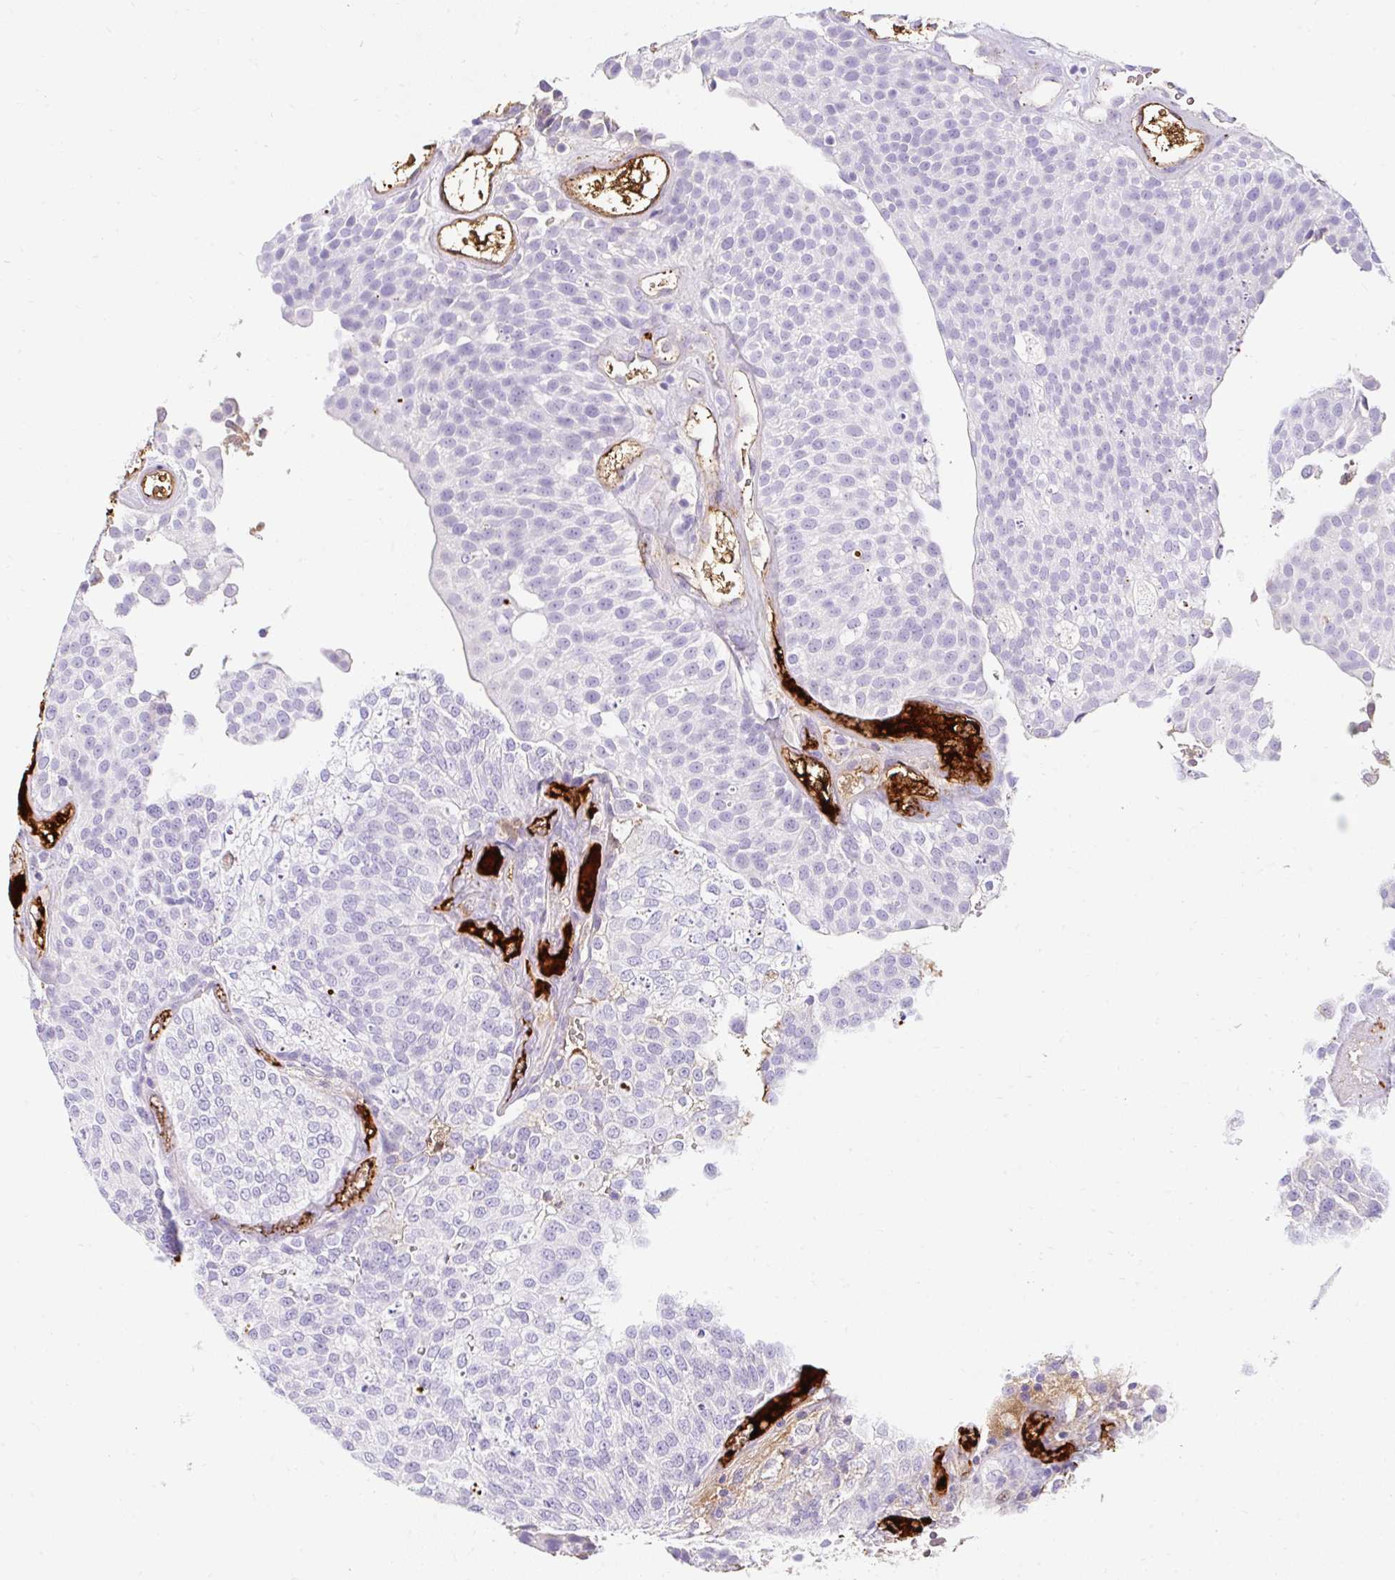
{"staining": {"intensity": "negative", "quantity": "none", "location": "none"}, "tissue": "urothelial cancer", "cell_type": "Tumor cells", "image_type": "cancer", "snomed": [{"axis": "morphology", "description": "Urothelial carcinoma, Low grade"}, {"axis": "topography", "description": "Urinary bladder"}], "caption": "The image demonstrates no staining of tumor cells in low-grade urothelial carcinoma.", "gene": "APOC4-APOC2", "patient": {"sex": "female", "age": 79}}